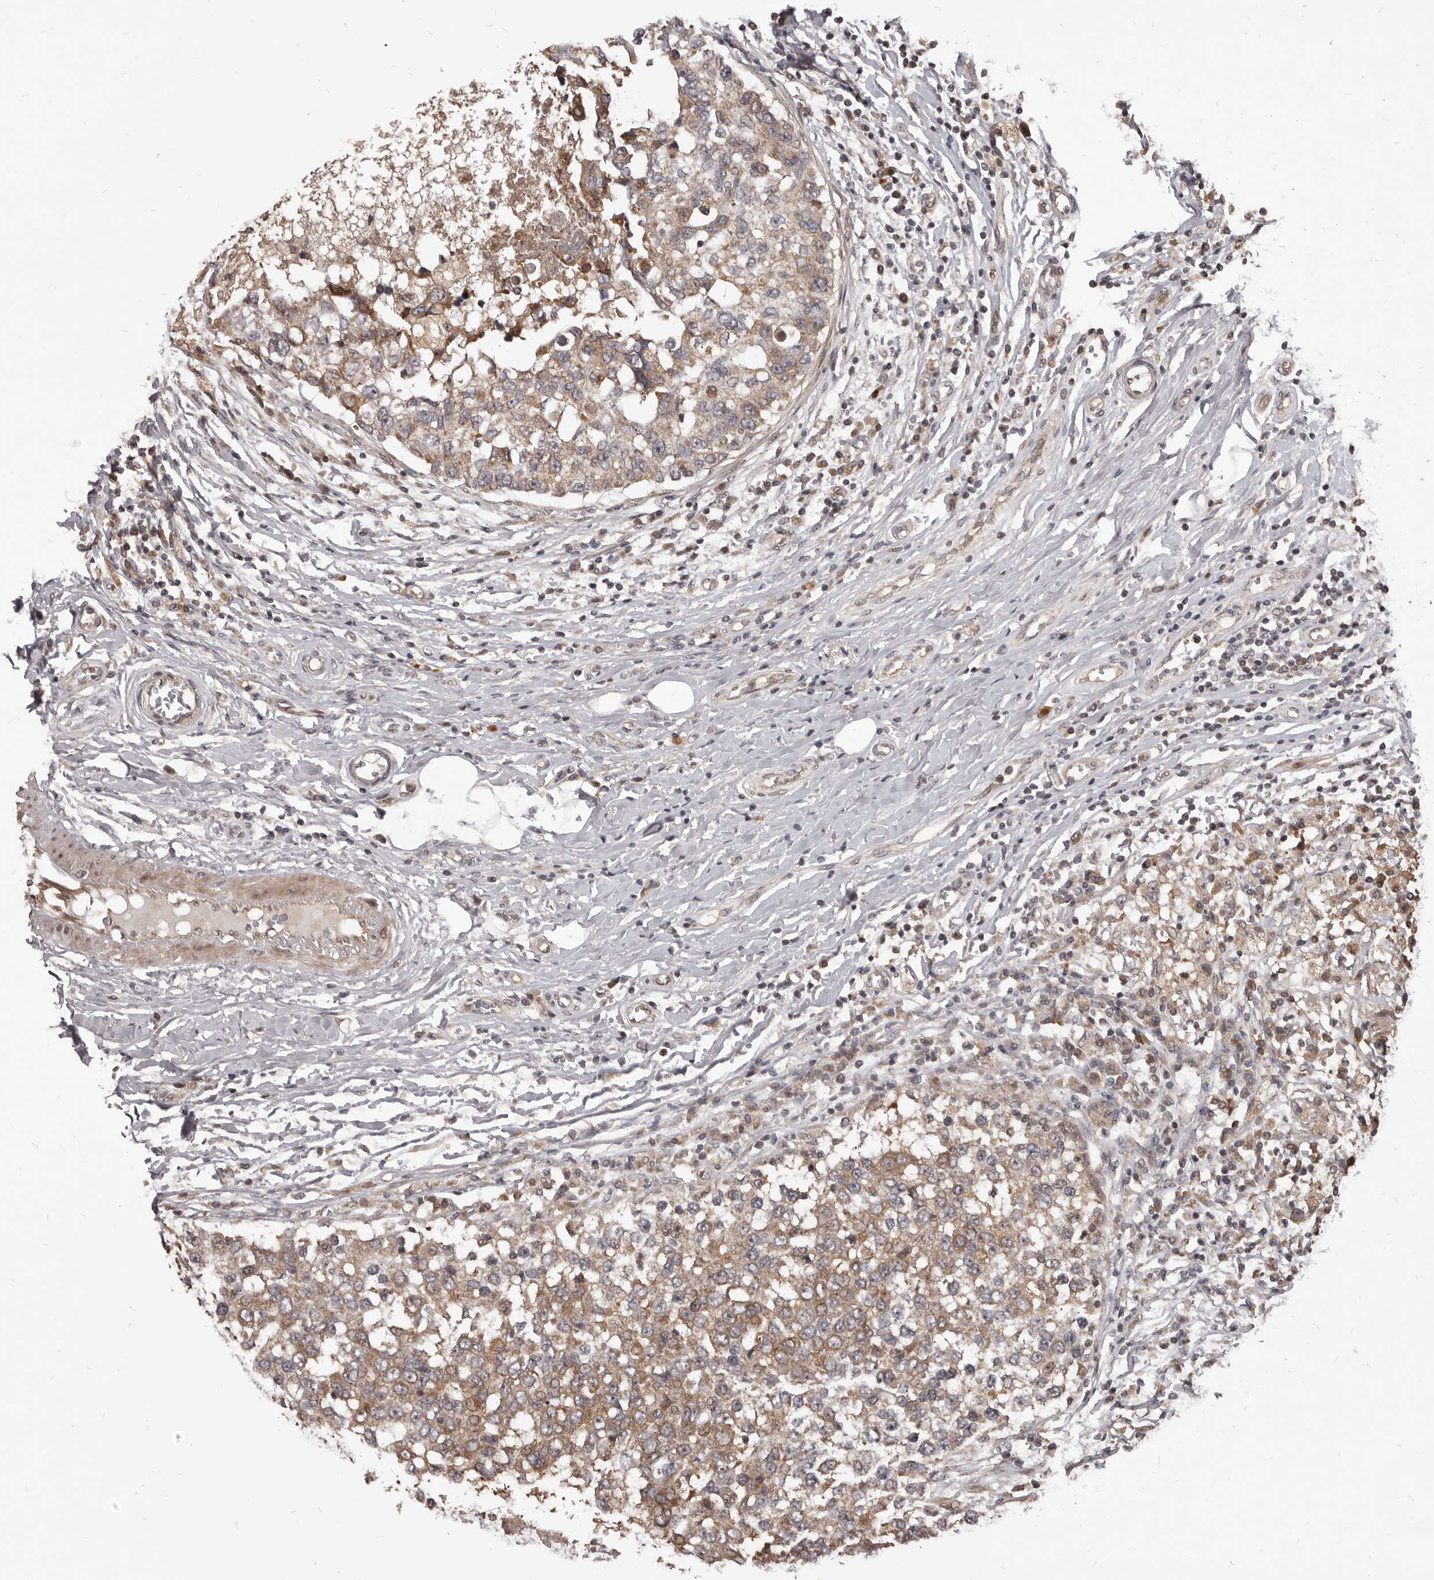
{"staining": {"intensity": "moderate", "quantity": ">75%", "location": "cytoplasmic/membranous"}, "tissue": "breast cancer", "cell_type": "Tumor cells", "image_type": "cancer", "snomed": [{"axis": "morphology", "description": "Duct carcinoma"}, {"axis": "topography", "description": "Breast"}], "caption": "Approximately >75% of tumor cells in breast intraductal carcinoma demonstrate moderate cytoplasmic/membranous protein positivity as visualized by brown immunohistochemical staining.", "gene": "GABPB2", "patient": {"sex": "female", "age": 27}}